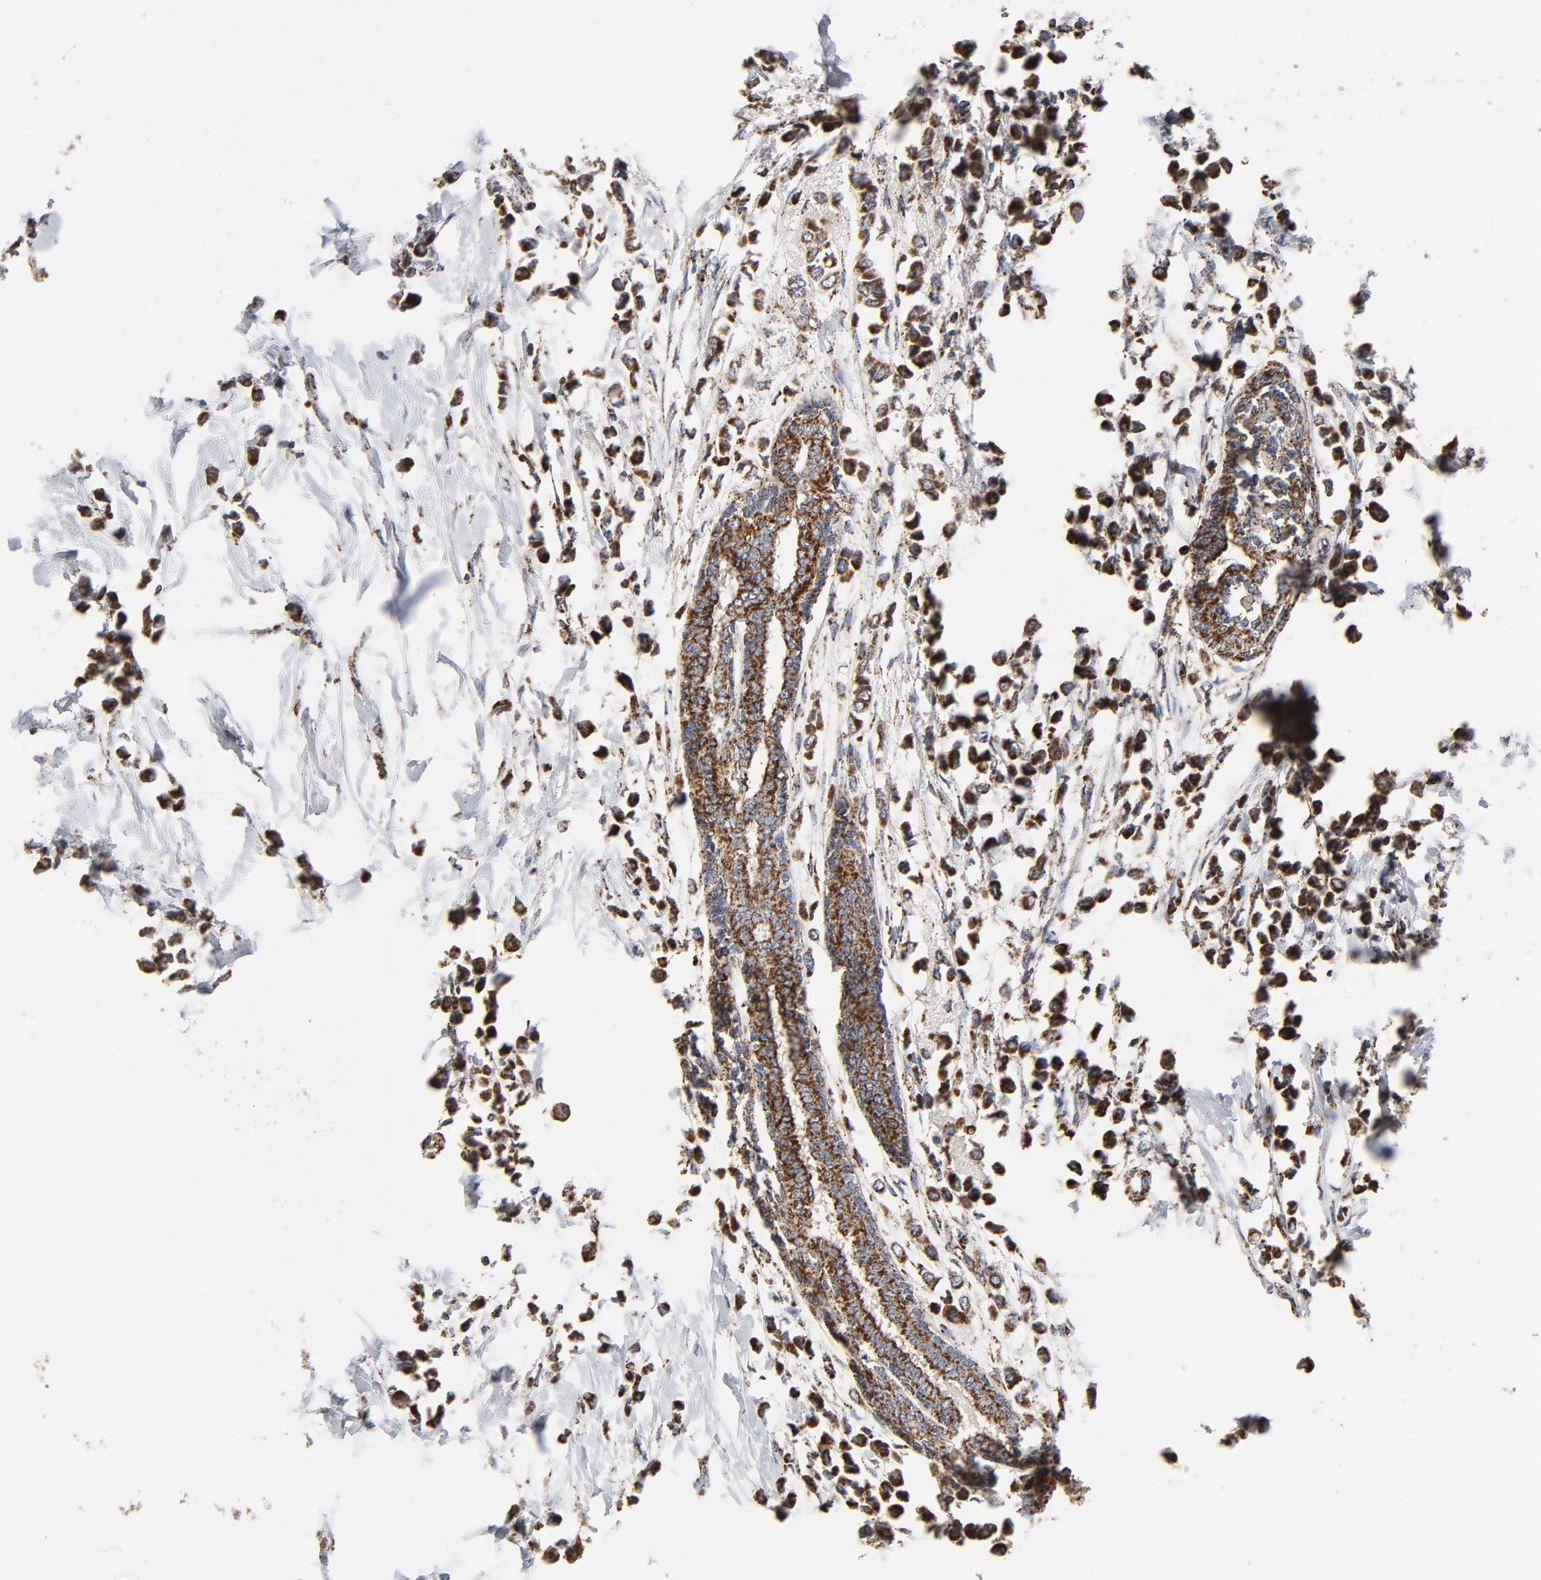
{"staining": {"intensity": "strong", "quantity": ">75%", "location": "cytoplasmic/membranous"}, "tissue": "breast cancer", "cell_type": "Tumor cells", "image_type": "cancer", "snomed": [{"axis": "morphology", "description": "Lobular carcinoma"}, {"axis": "topography", "description": "Breast"}], "caption": "Protein staining exhibits strong cytoplasmic/membranous positivity in about >75% of tumor cells in breast cancer. The staining is performed using DAB brown chromogen to label protein expression. The nuclei are counter-stained blue using hematoxylin.", "gene": "NDUFV2", "patient": {"sex": "female", "age": 51}}